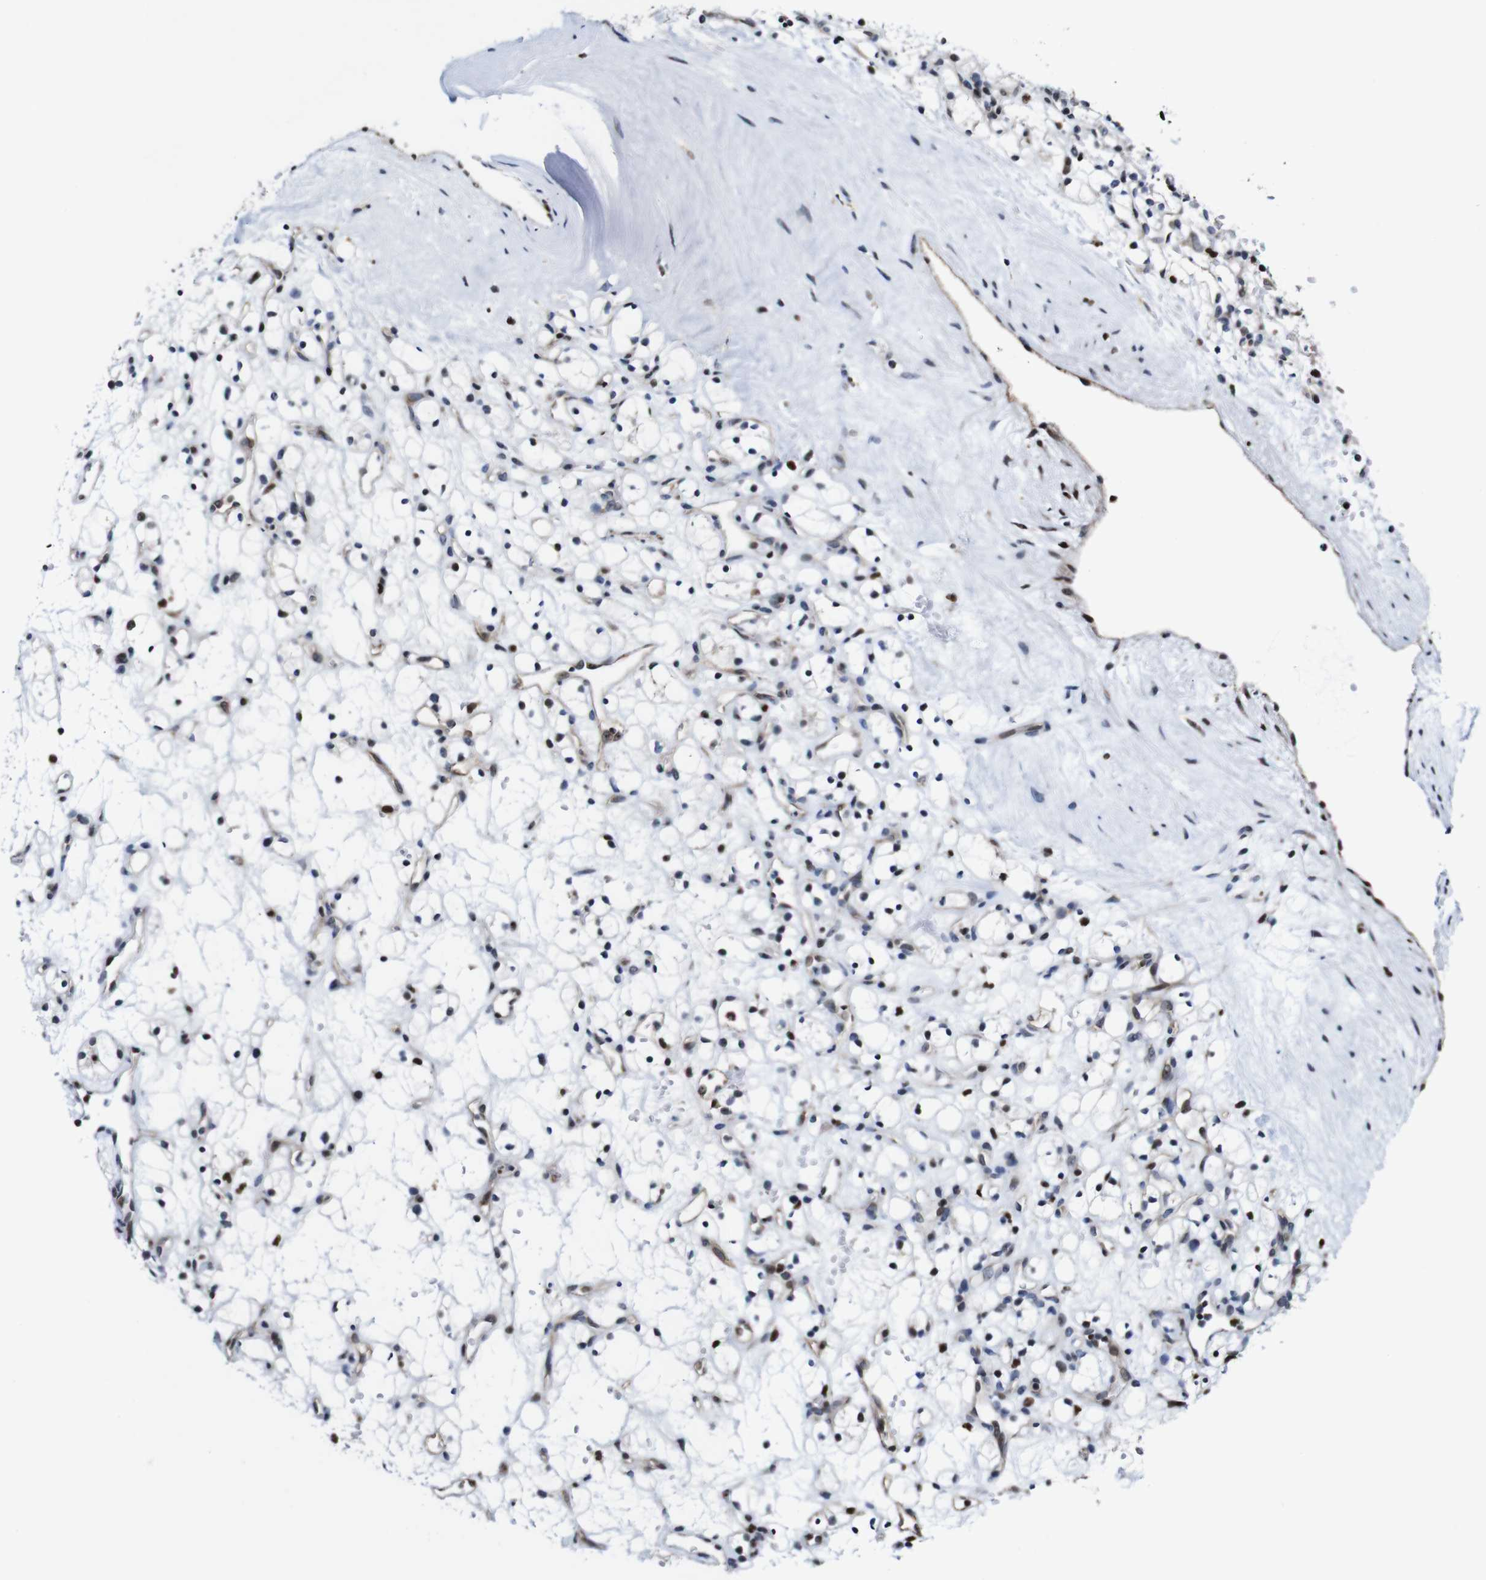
{"staining": {"intensity": "moderate", "quantity": "<25%", "location": "nuclear"}, "tissue": "renal cancer", "cell_type": "Tumor cells", "image_type": "cancer", "snomed": [{"axis": "morphology", "description": "Adenocarcinoma, NOS"}, {"axis": "topography", "description": "Kidney"}], "caption": "Renal cancer (adenocarcinoma) stained for a protein displays moderate nuclear positivity in tumor cells. The protein of interest is stained brown, and the nuclei are stained in blue (DAB IHC with brightfield microscopy, high magnification).", "gene": "GATA6", "patient": {"sex": "female", "age": 60}}